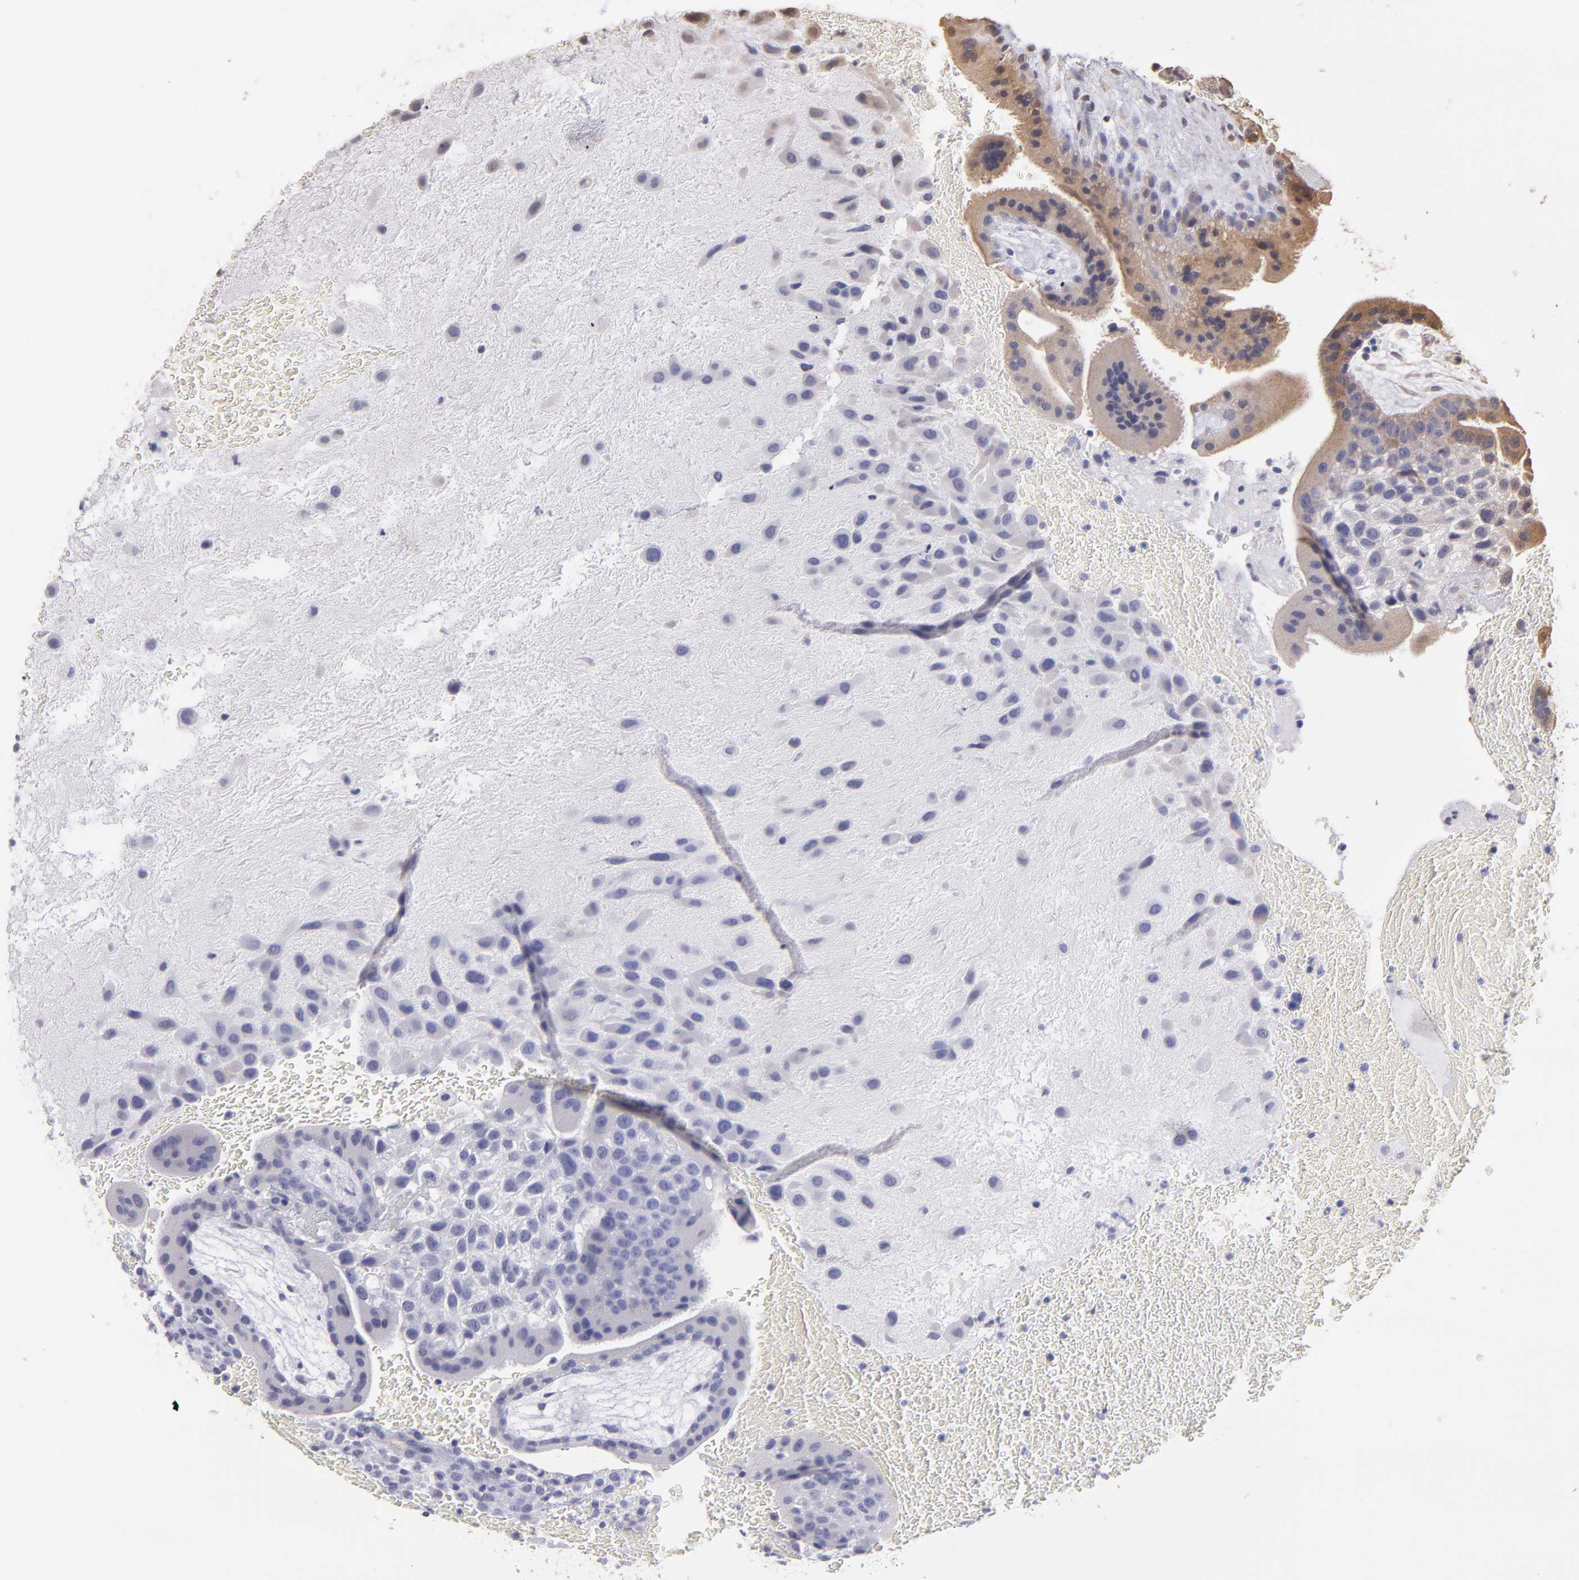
{"staining": {"intensity": "negative", "quantity": "none", "location": "none"}, "tissue": "placenta", "cell_type": "Decidual cells", "image_type": "normal", "snomed": [{"axis": "morphology", "description": "Normal tissue, NOS"}, {"axis": "topography", "description": "Placenta"}], "caption": "Immunohistochemistry micrograph of normal human placenta stained for a protein (brown), which exhibits no positivity in decidual cells. (DAB (3,3'-diaminobenzidine) immunohistochemistry (IHC) with hematoxylin counter stain).", "gene": "OPHN1", "patient": {"sex": "female", "age": 19}}